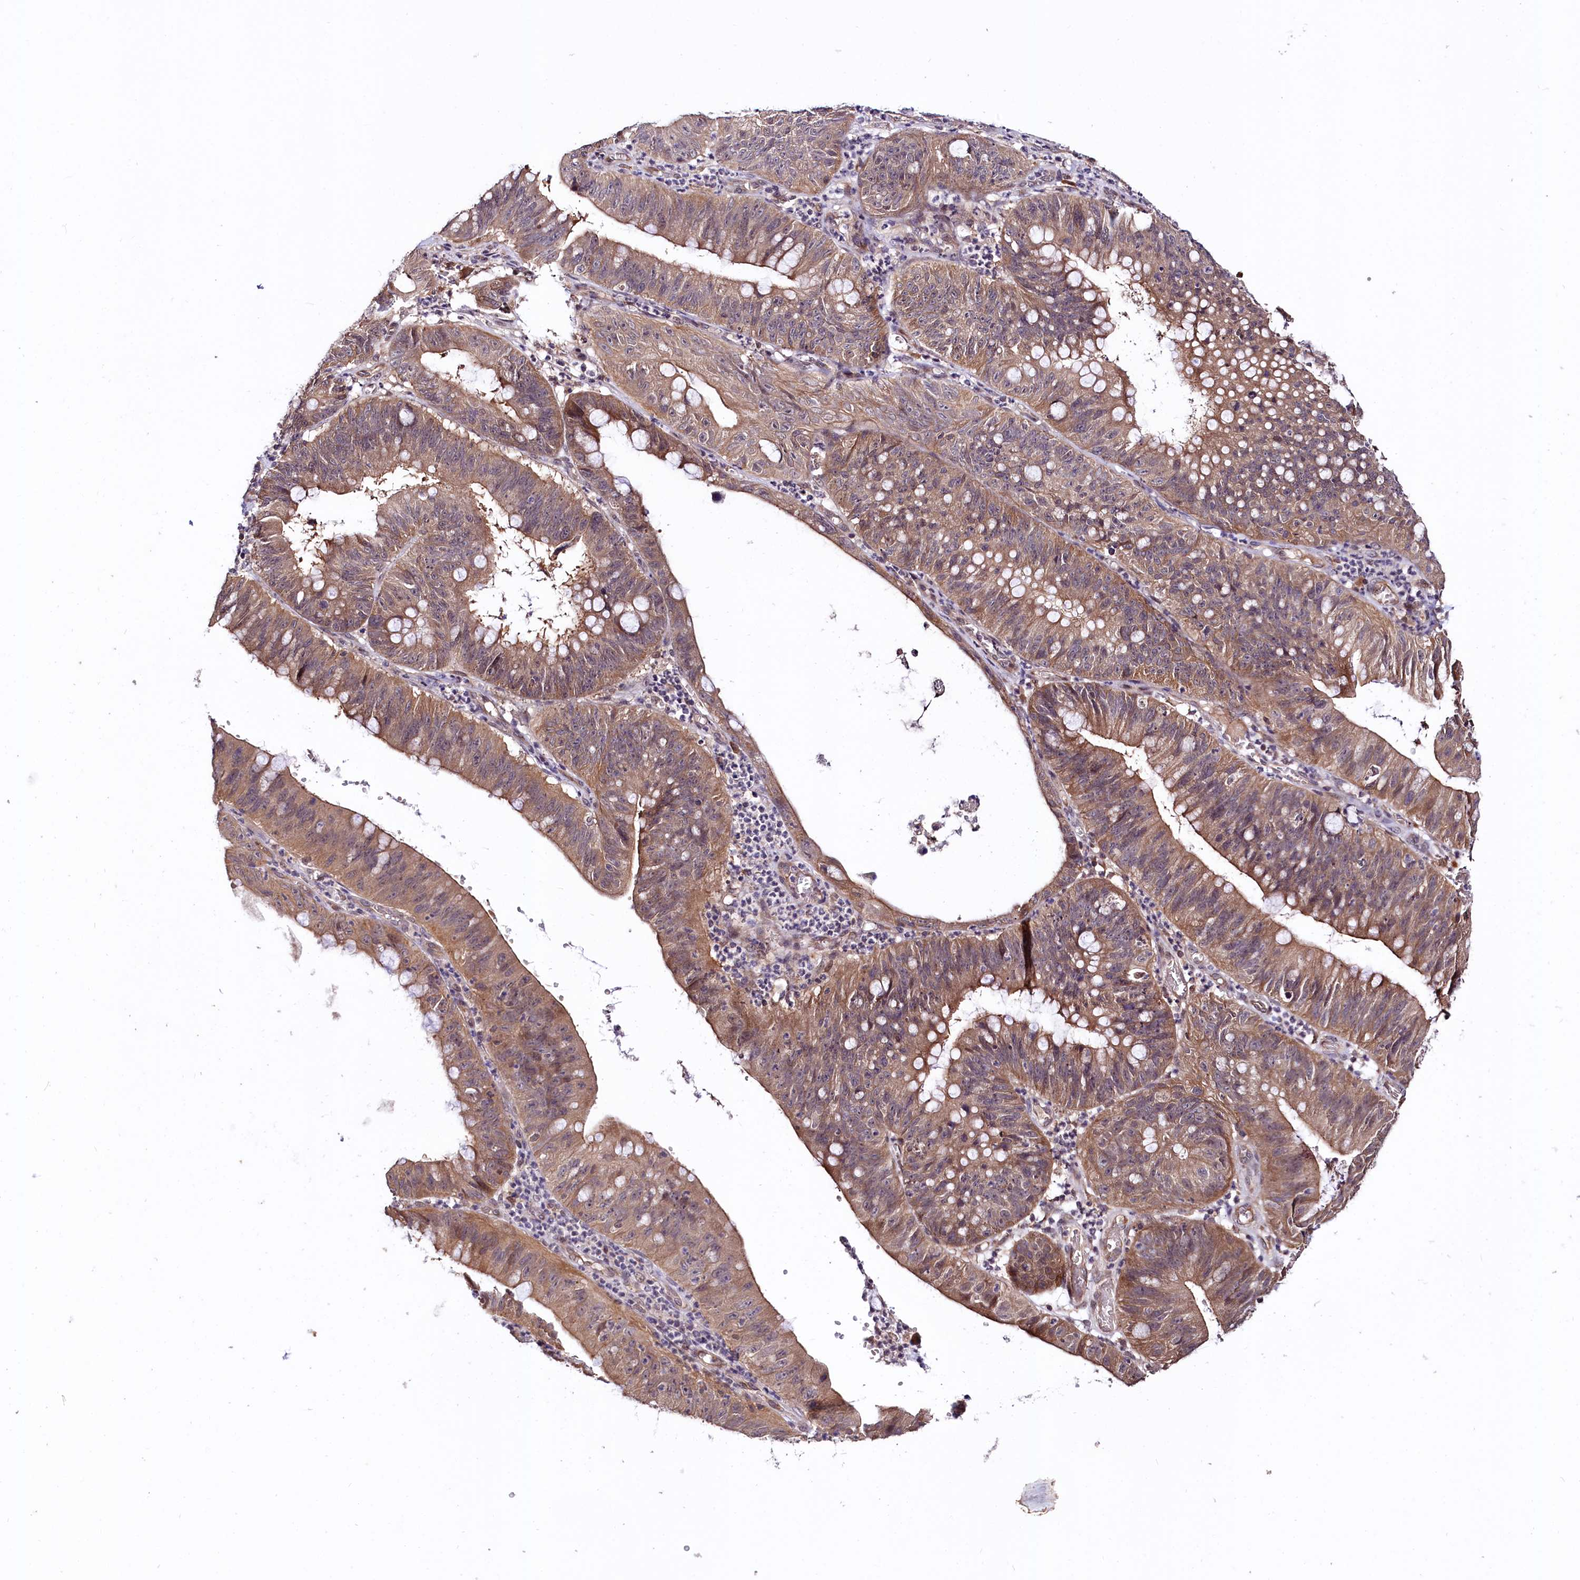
{"staining": {"intensity": "moderate", "quantity": ">75%", "location": "cytoplasmic/membranous"}, "tissue": "stomach cancer", "cell_type": "Tumor cells", "image_type": "cancer", "snomed": [{"axis": "morphology", "description": "Adenocarcinoma, NOS"}, {"axis": "topography", "description": "Stomach"}], "caption": "Moderate cytoplasmic/membranous positivity for a protein is present in about >75% of tumor cells of stomach adenocarcinoma using IHC.", "gene": "UBE3A", "patient": {"sex": "male", "age": 59}}